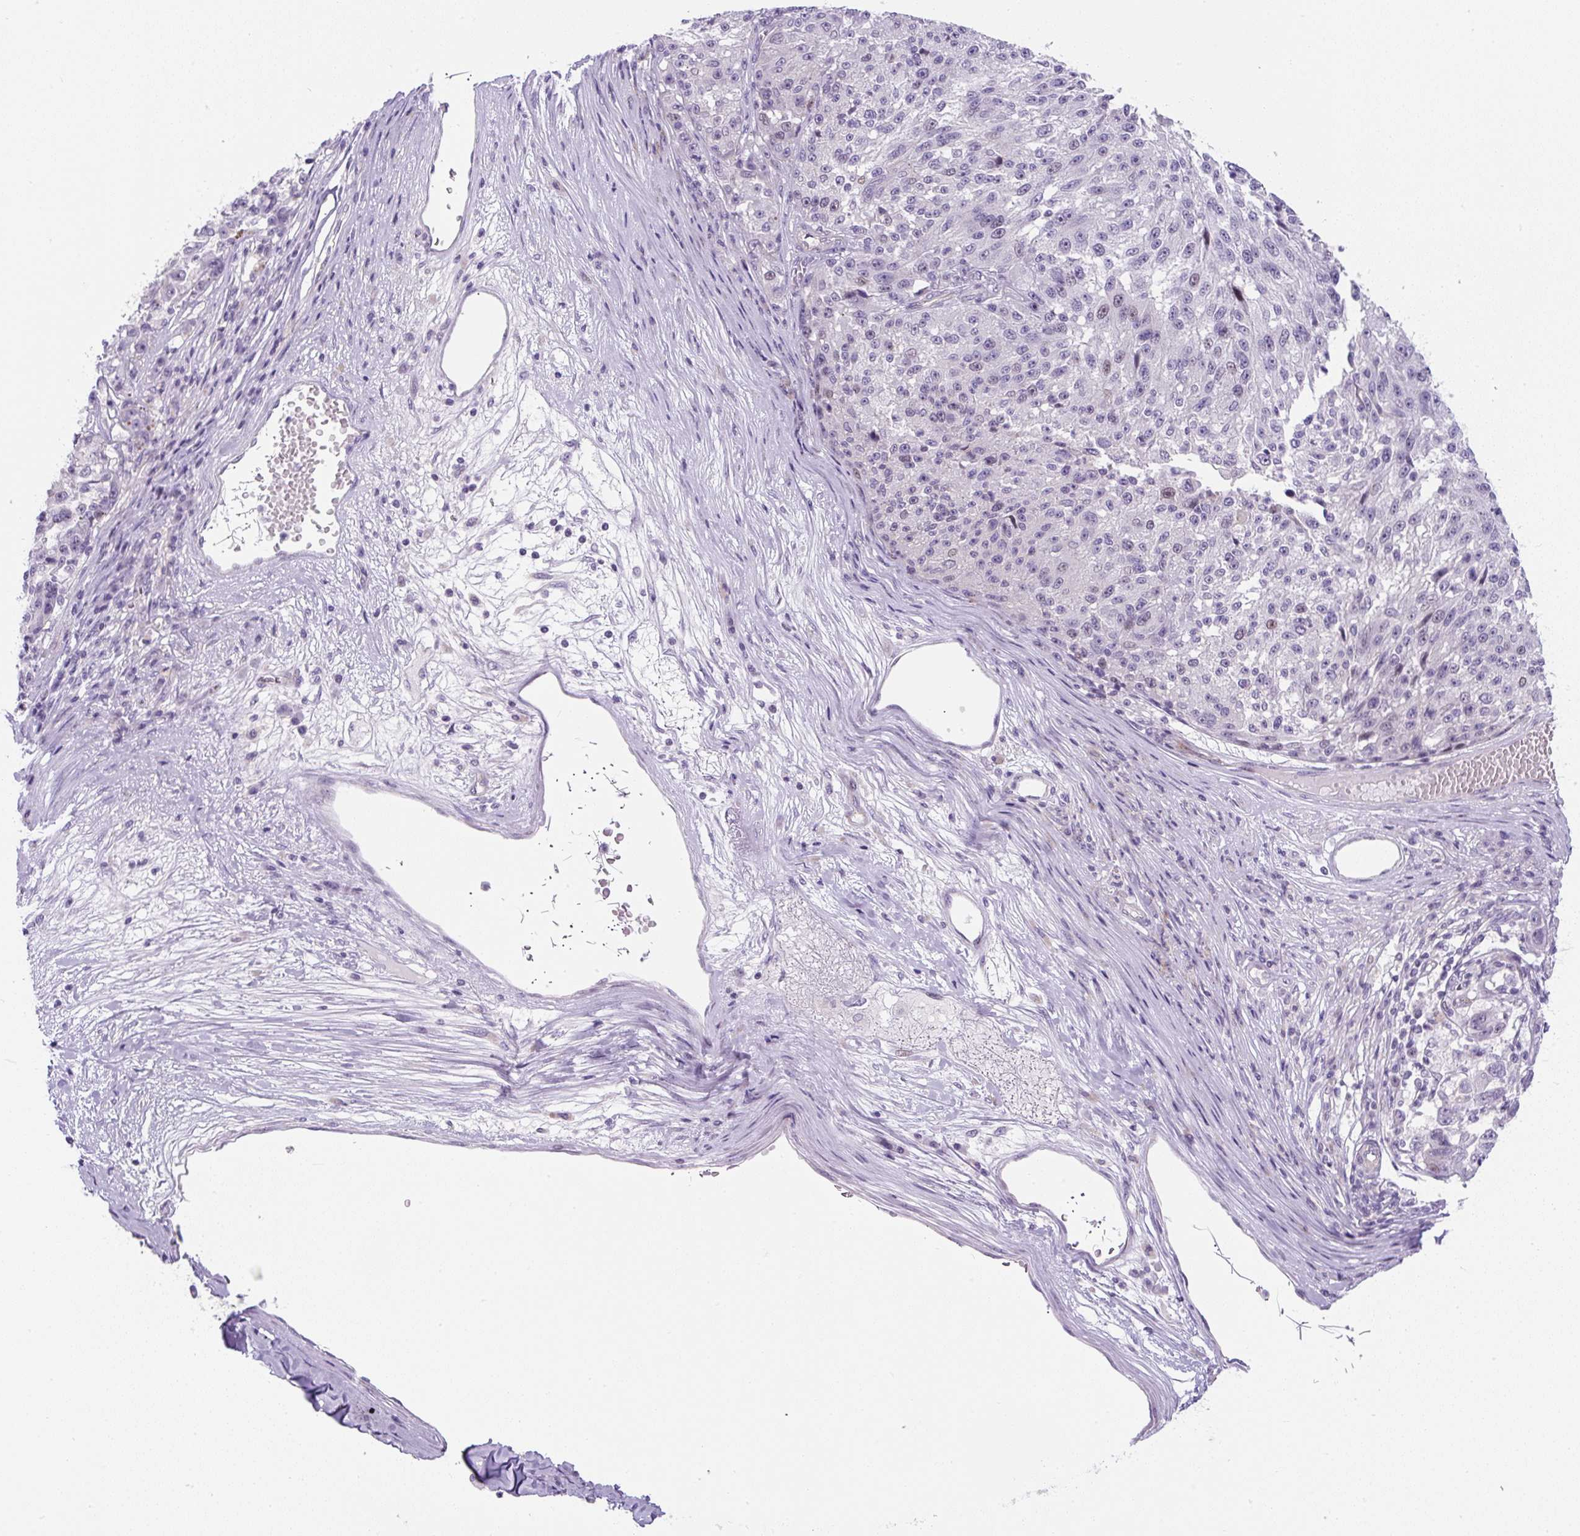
{"staining": {"intensity": "weak", "quantity": "<25%", "location": "nuclear"}, "tissue": "melanoma", "cell_type": "Tumor cells", "image_type": "cancer", "snomed": [{"axis": "morphology", "description": "Malignant melanoma, NOS"}, {"axis": "topography", "description": "Skin"}], "caption": "DAB (3,3'-diaminobenzidine) immunohistochemical staining of human malignant melanoma shows no significant positivity in tumor cells.", "gene": "ADAMTS19", "patient": {"sex": "male", "age": 53}}